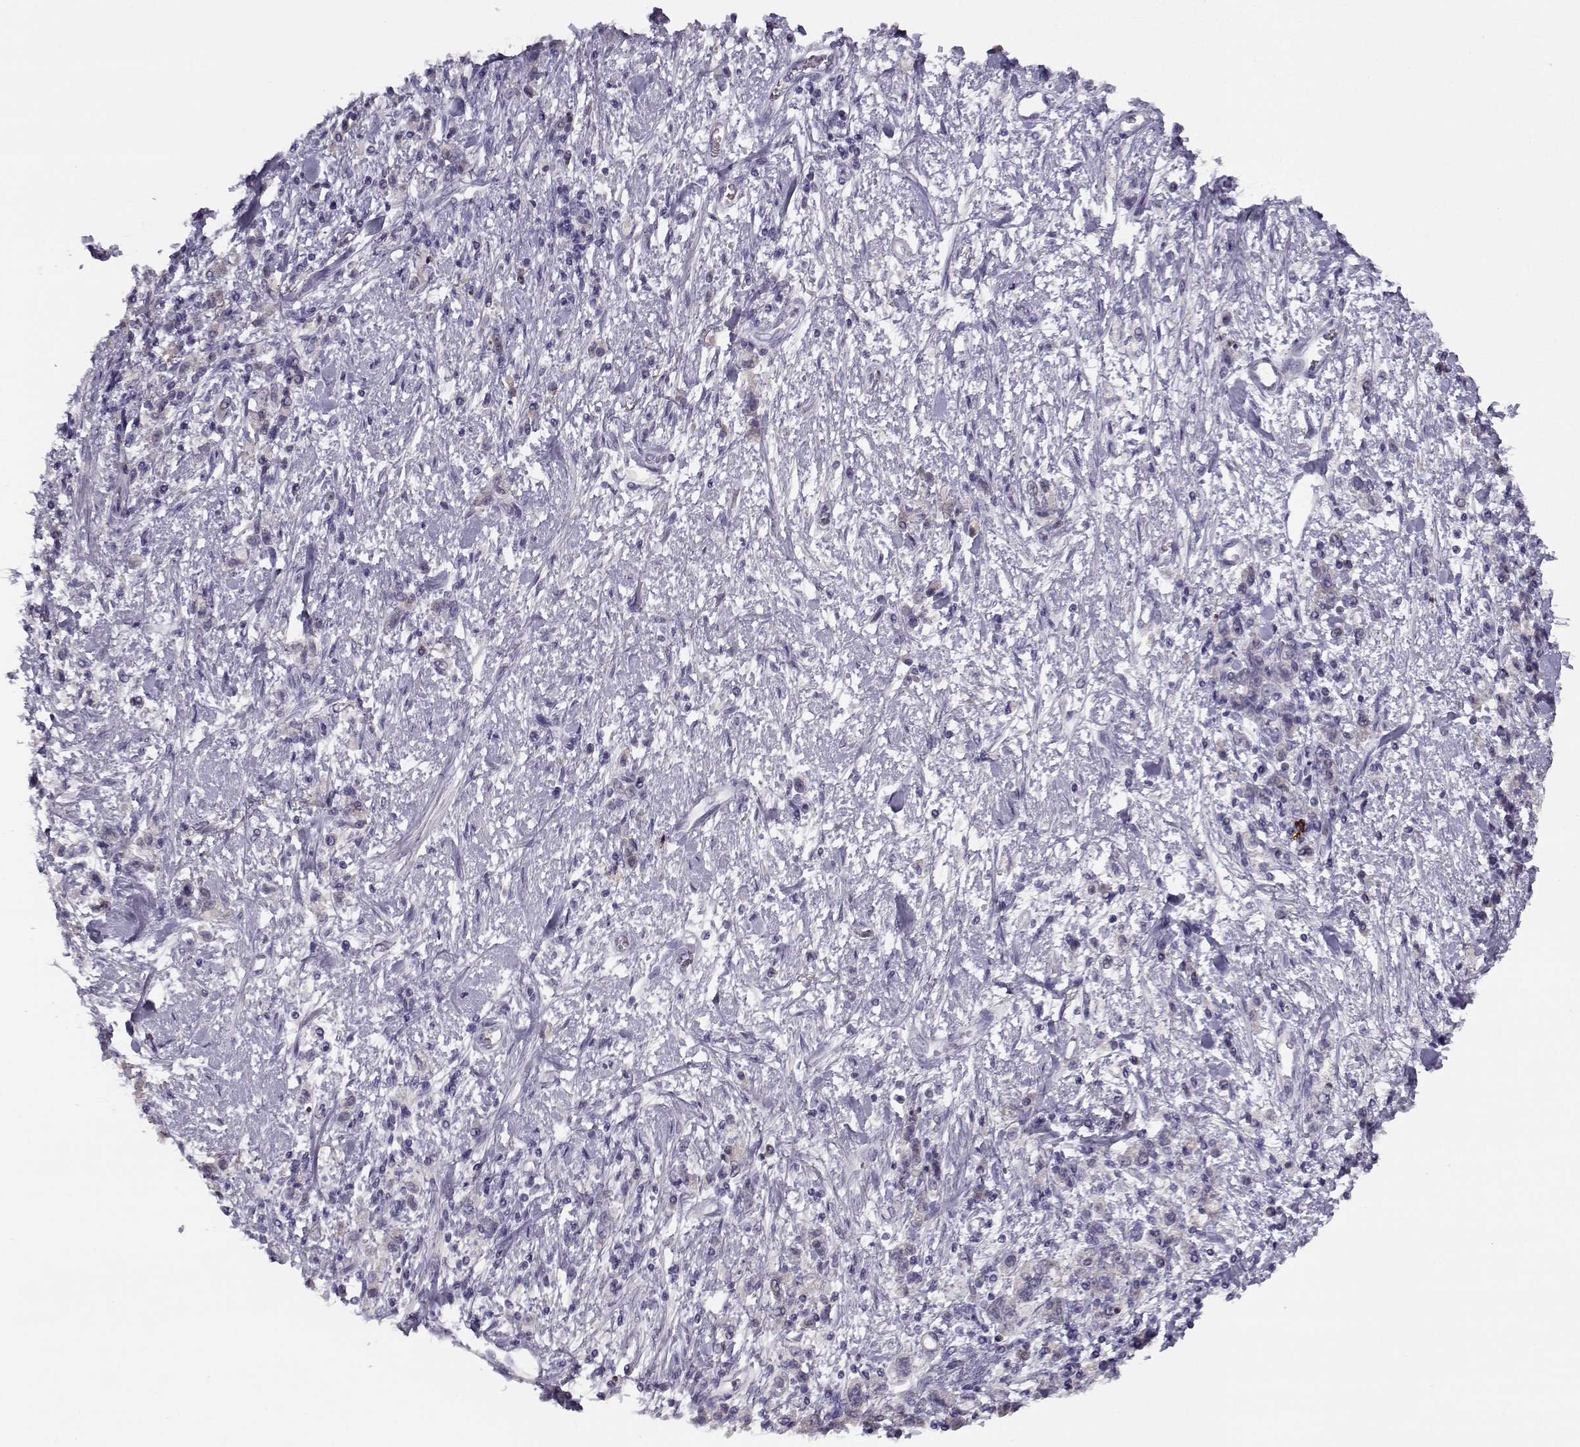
{"staining": {"intensity": "negative", "quantity": "none", "location": "none"}, "tissue": "stomach cancer", "cell_type": "Tumor cells", "image_type": "cancer", "snomed": [{"axis": "morphology", "description": "Adenocarcinoma, NOS"}, {"axis": "topography", "description": "Stomach"}], "caption": "A high-resolution histopathology image shows IHC staining of stomach cancer (adenocarcinoma), which shows no significant staining in tumor cells.", "gene": "CFAP77", "patient": {"sex": "male", "age": 77}}